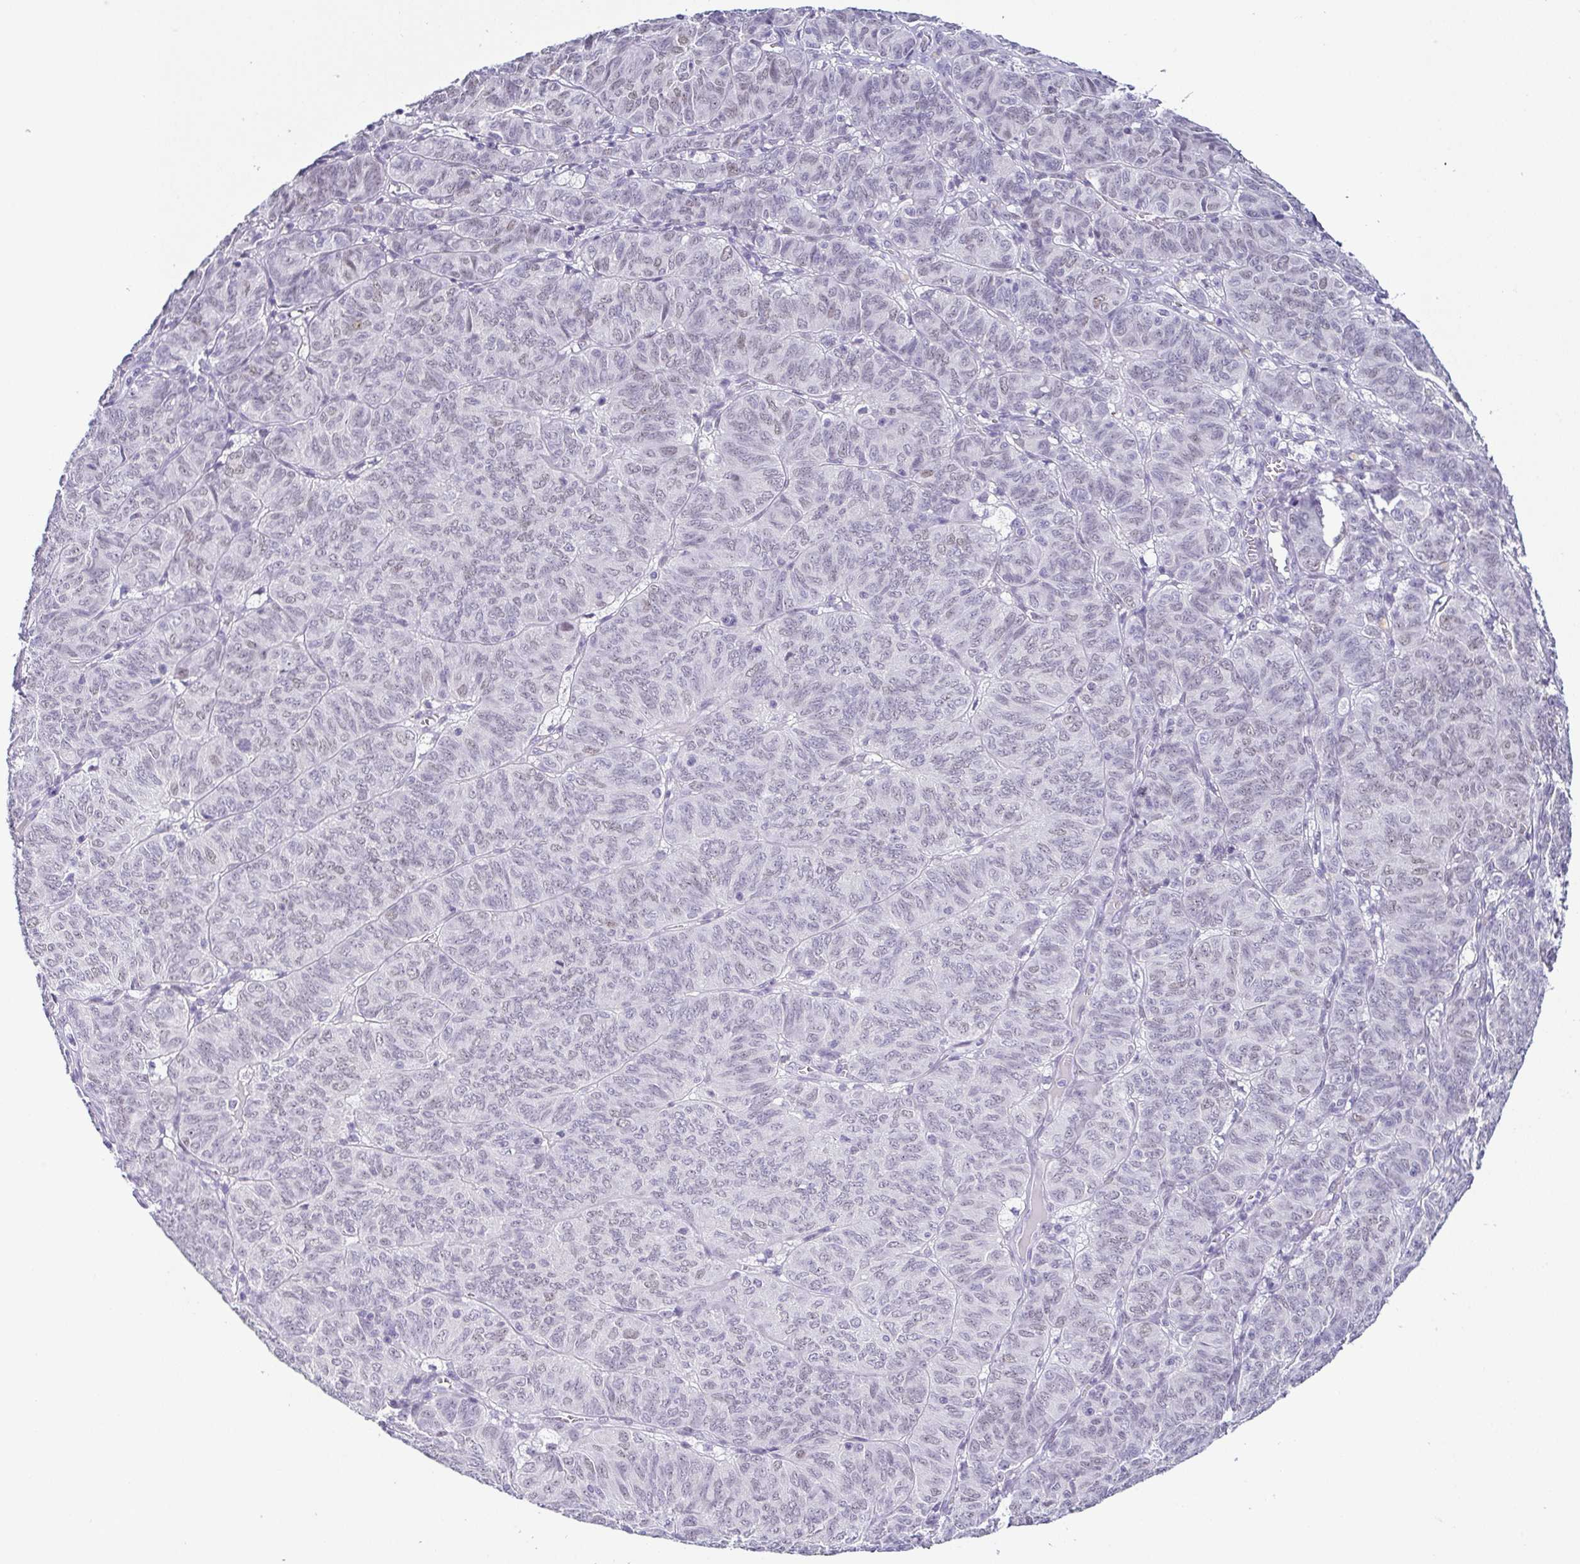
{"staining": {"intensity": "negative", "quantity": "none", "location": "none"}, "tissue": "ovarian cancer", "cell_type": "Tumor cells", "image_type": "cancer", "snomed": [{"axis": "morphology", "description": "Carcinoma, endometroid"}, {"axis": "topography", "description": "Ovary"}], "caption": "Tumor cells show no significant protein positivity in endometroid carcinoma (ovarian).", "gene": "TCF3", "patient": {"sex": "female", "age": 80}}